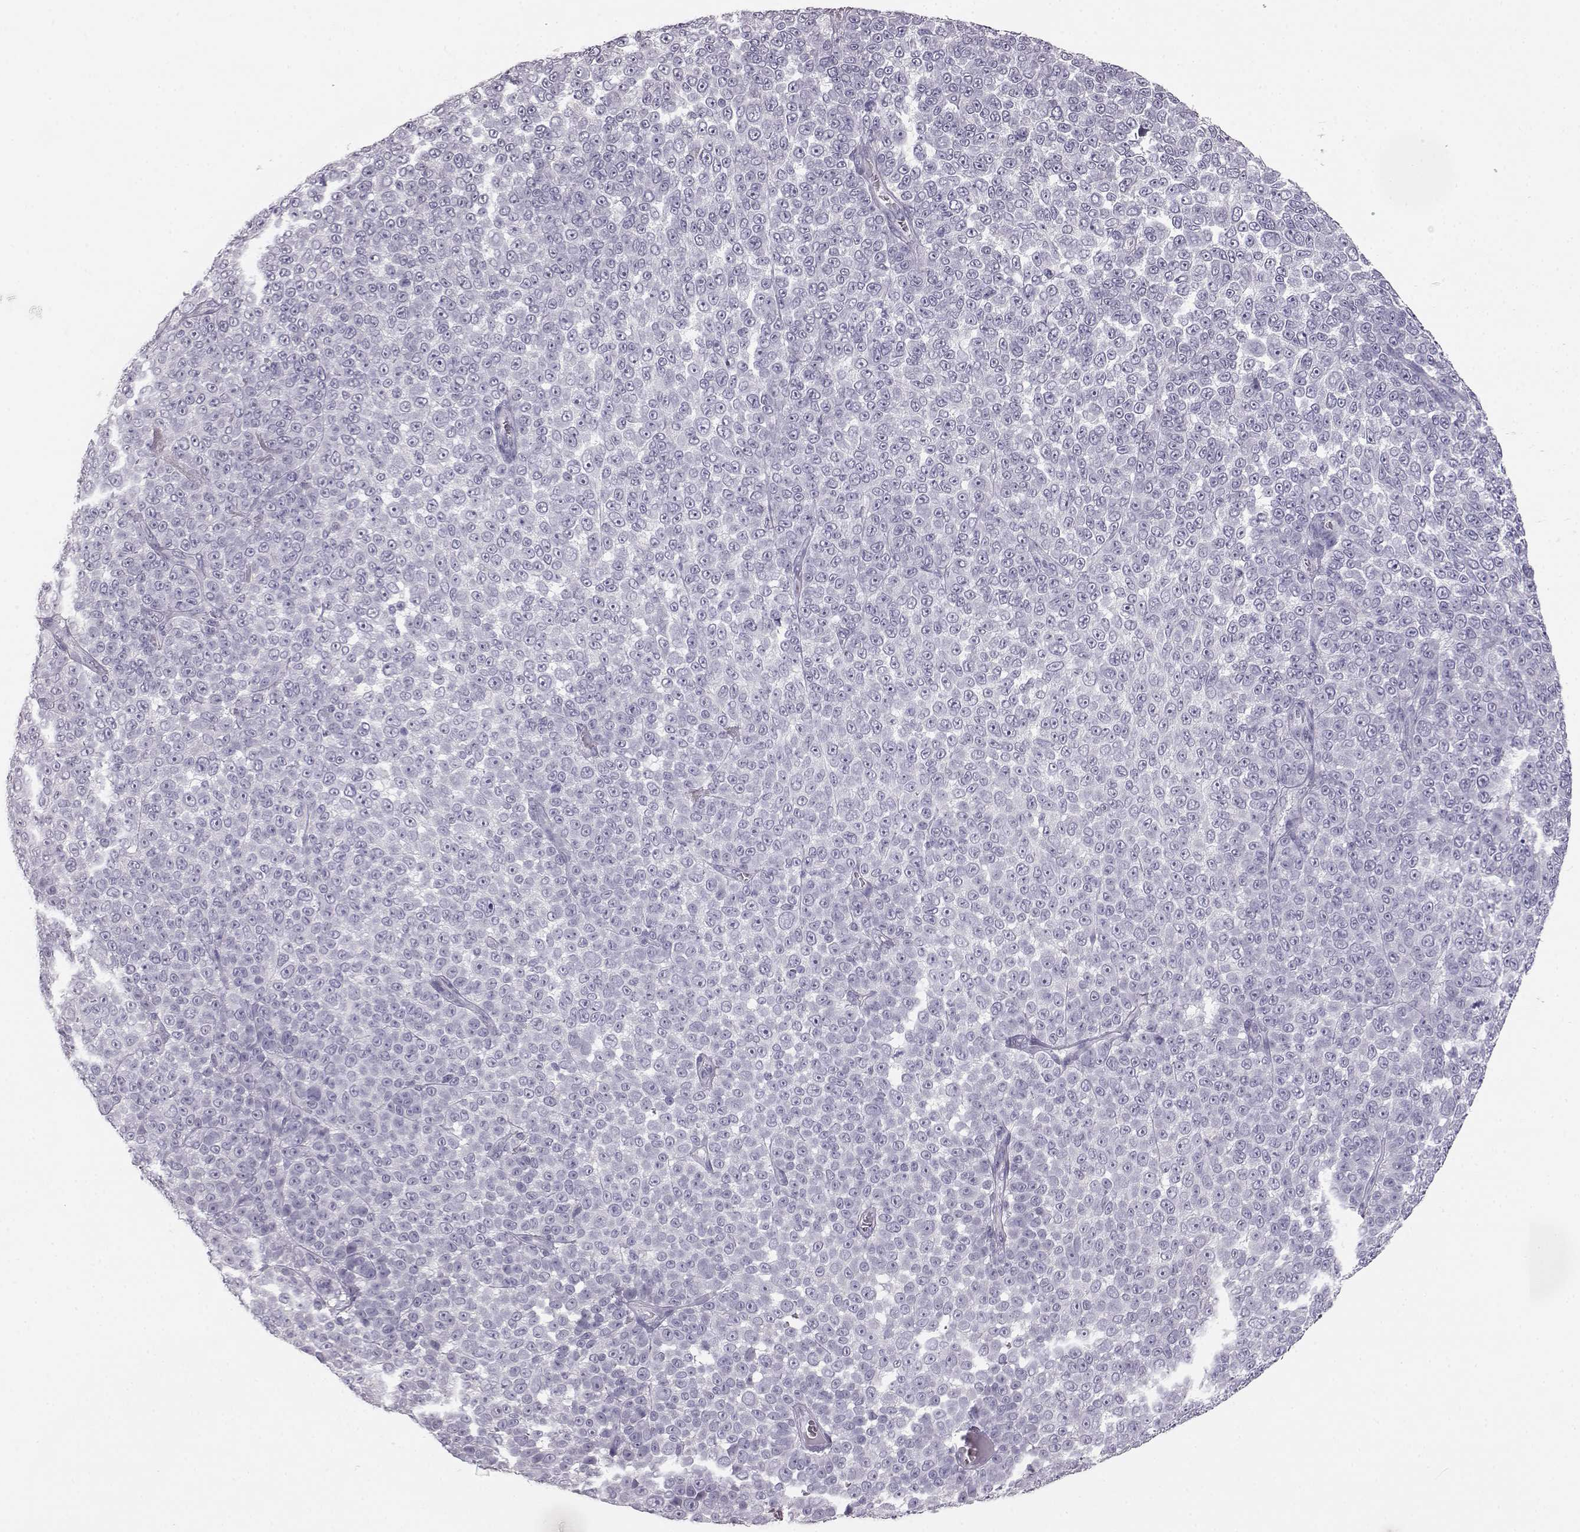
{"staining": {"intensity": "negative", "quantity": "none", "location": "none"}, "tissue": "melanoma", "cell_type": "Tumor cells", "image_type": "cancer", "snomed": [{"axis": "morphology", "description": "Malignant melanoma, NOS"}, {"axis": "topography", "description": "Skin"}], "caption": "DAB immunohistochemical staining of melanoma reveals no significant expression in tumor cells. (Brightfield microscopy of DAB (3,3'-diaminobenzidine) immunohistochemistry (IHC) at high magnification).", "gene": "BFSP2", "patient": {"sex": "female", "age": 95}}